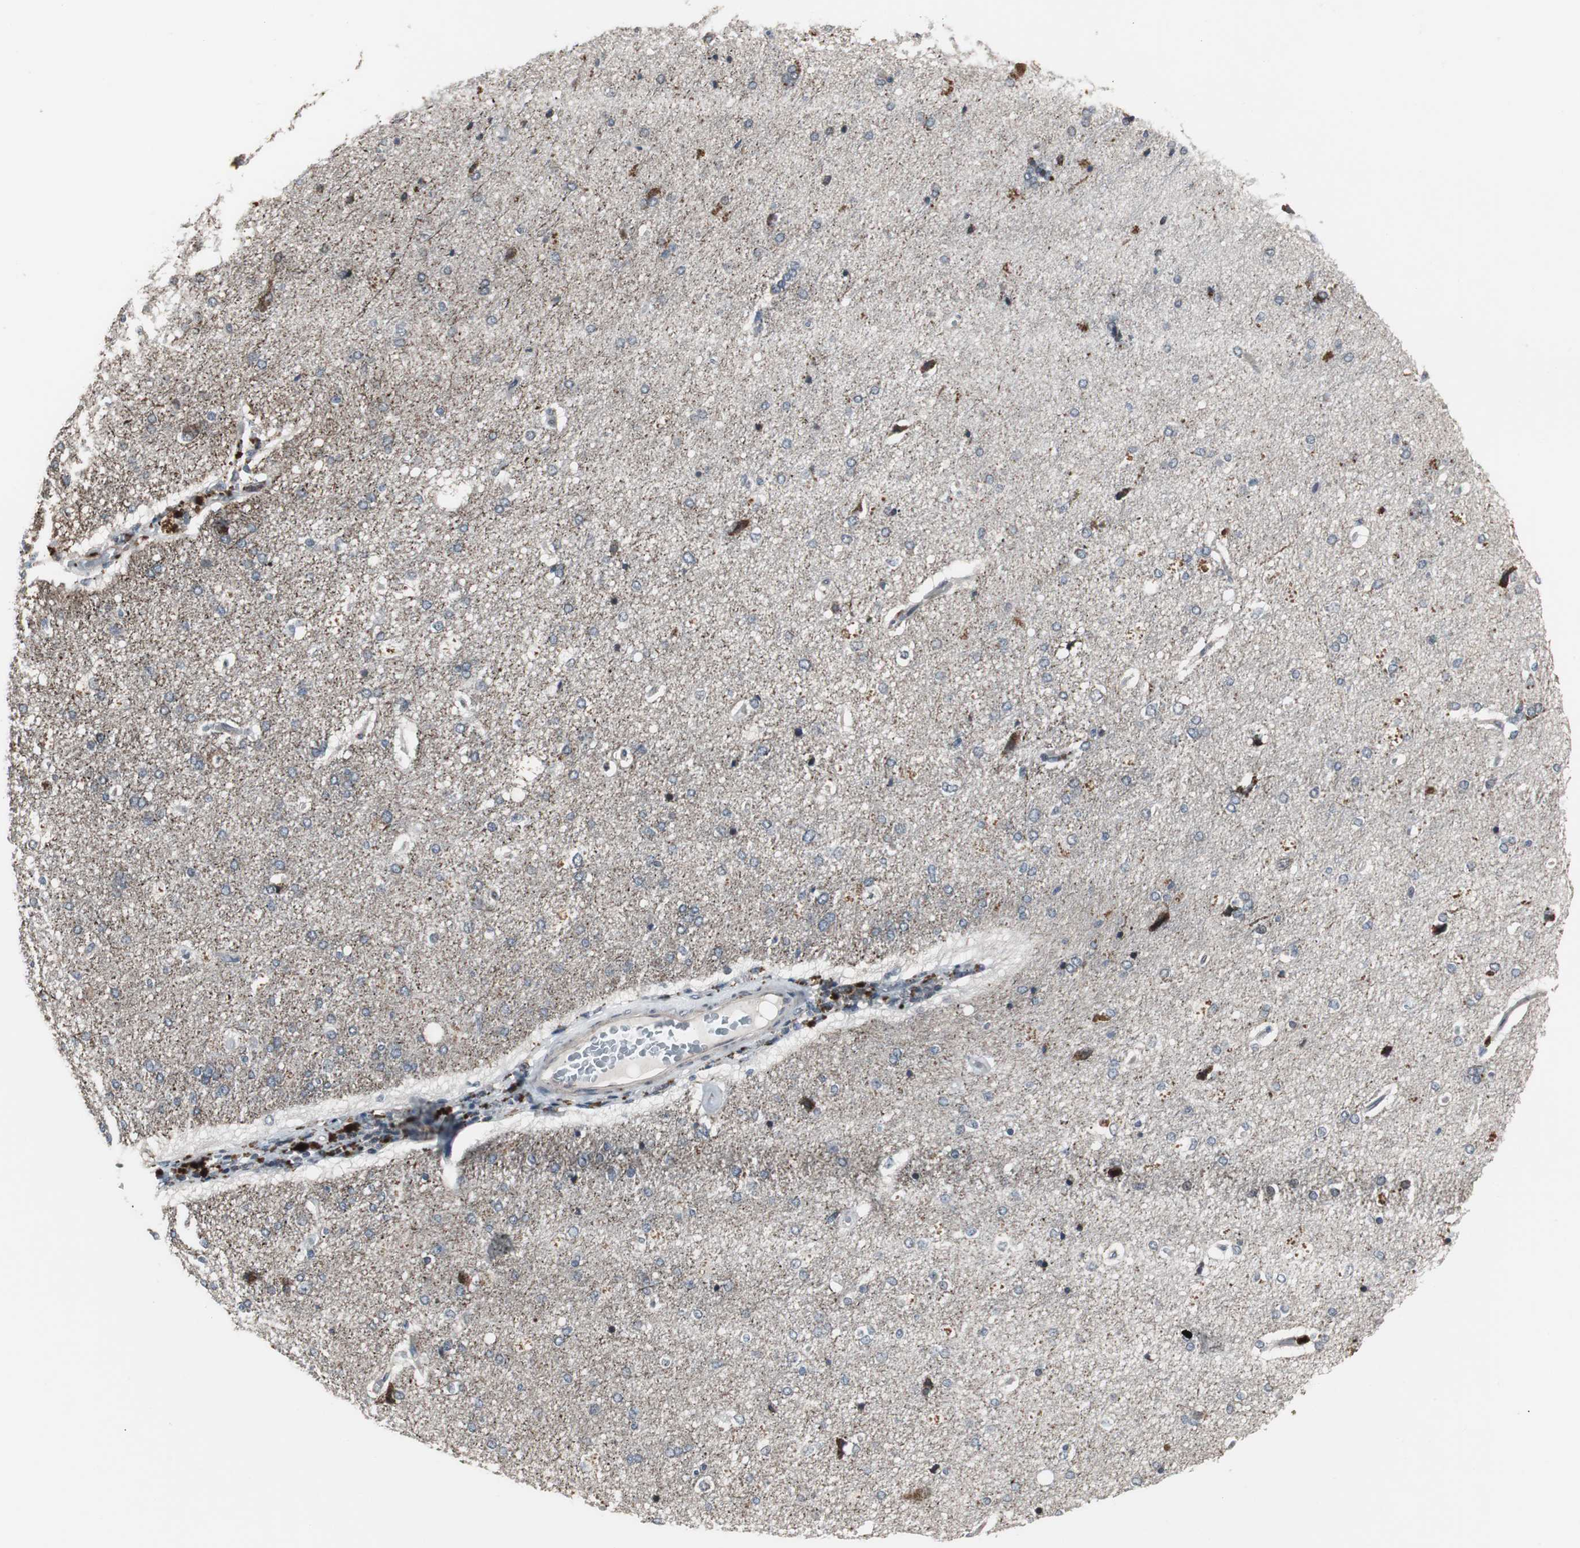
{"staining": {"intensity": "moderate", "quantity": "<25%", "location": "cytoplasmic/membranous"}, "tissue": "cerebral cortex", "cell_type": "Endothelial cells", "image_type": "normal", "snomed": [{"axis": "morphology", "description": "Normal tissue, NOS"}, {"axis": "topography", "description": "Cerebral cortex"}], "caption": "The photomicrograph reveals a brown stain indicating the presence of a protein in the cytoplasmic/membranous of endothelial cells in cerebral cortex. The staining was performed using DAB, with brown indicating positive protein expression. Nuclei are stained blue with hematoxylin.", "gene": "MRPL40", "patient": {"sex": "male", "age": 62}}